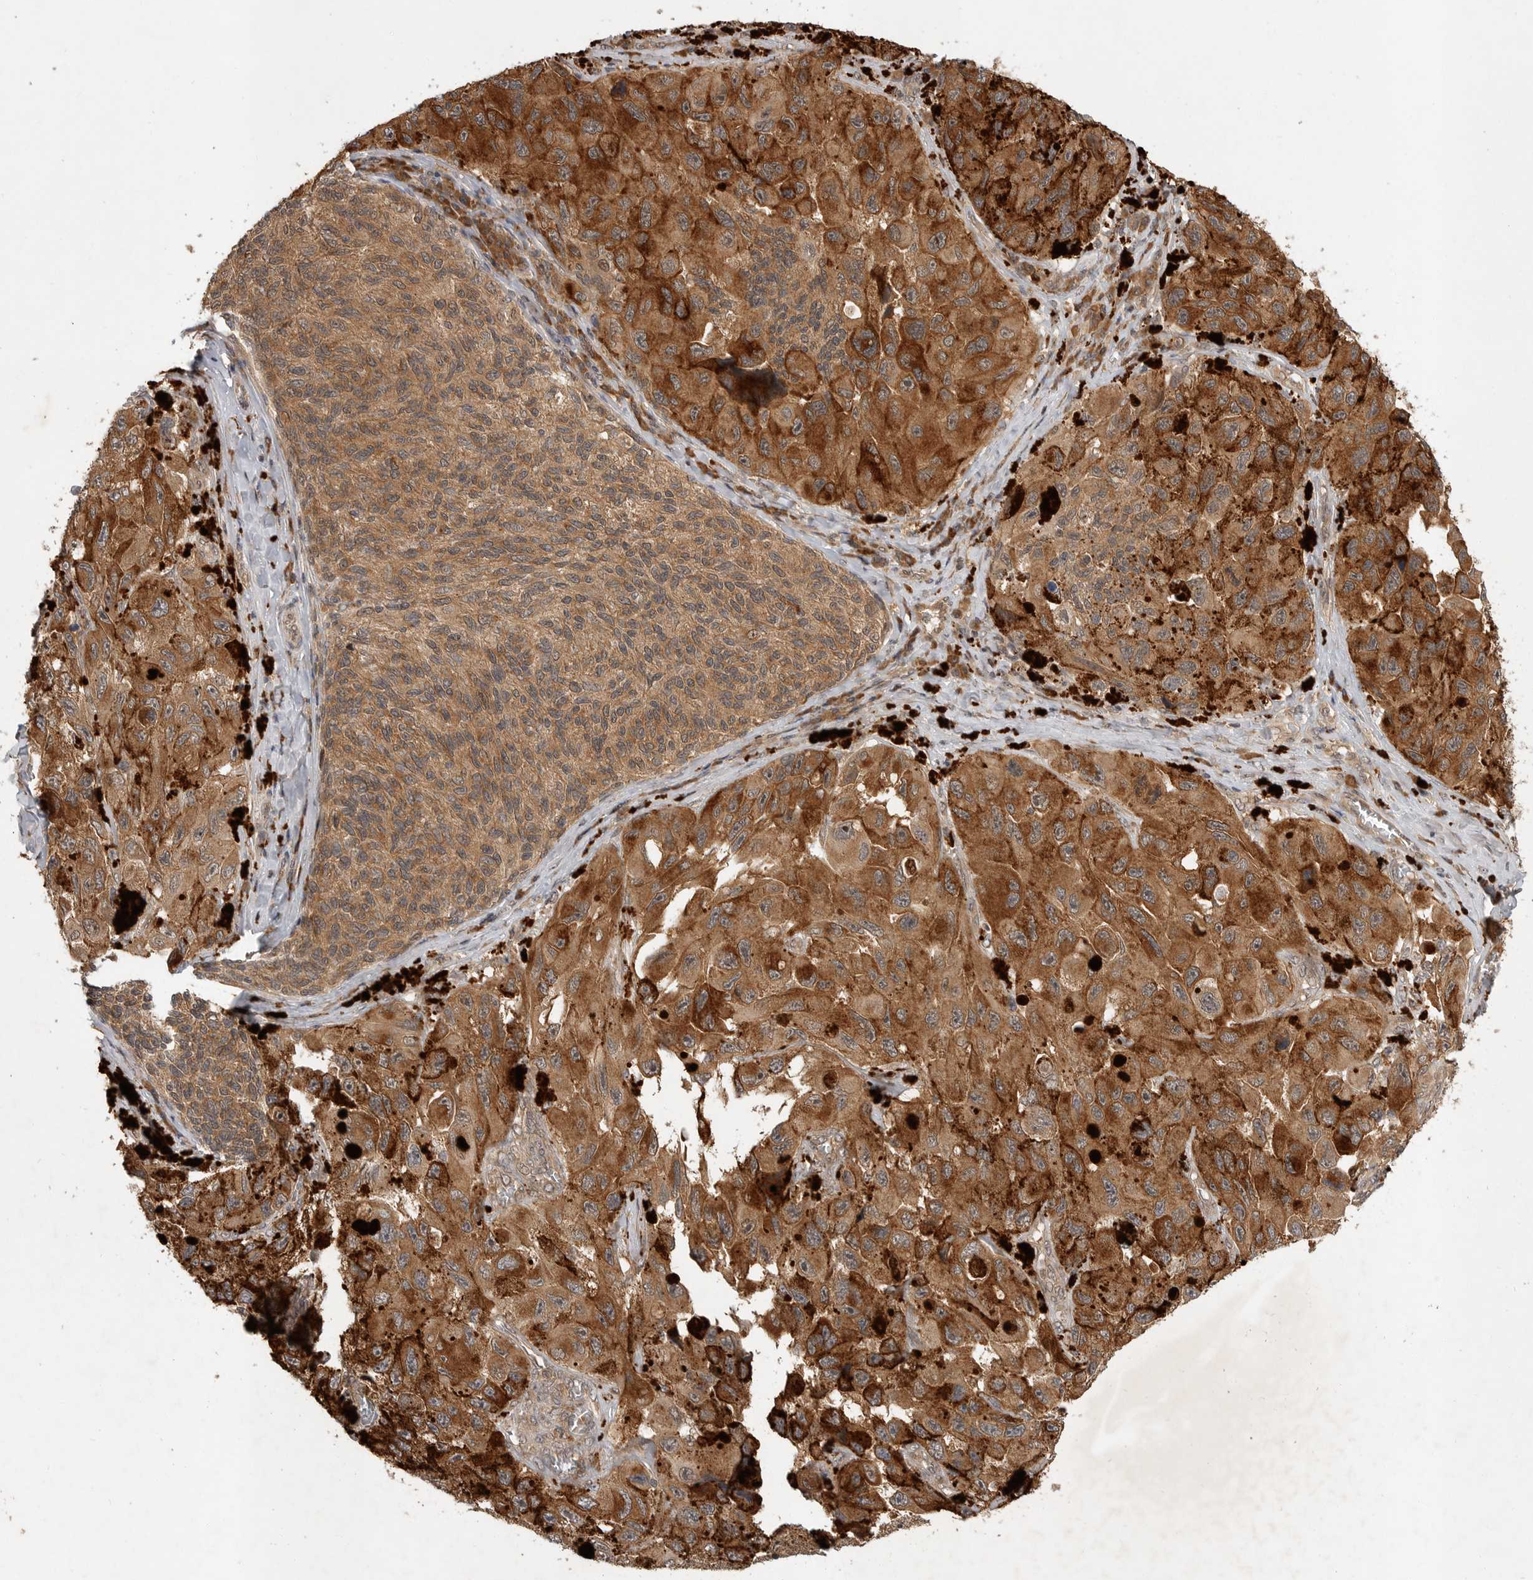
{"staining": {"intensity": "moderate", "quantity": ">75%", "location": "cytoplasmic/membranous"}, "tissue": "melanoma", "cell_type": "Tumor cells", "image_type": "cancer", "snomed": [{"axis": "morphology", "description": "Malignant melanoma, NOS"}, {"axis": "topography", "description": "Skin"}], "caption": "Protein positivity by immunohistochemistry (IHC) displays moderate cytoplasmic/membranous expression in about >75% of tumor cells in malignant melanoma. (IHC, brightfield microscopy, high magnification).", "gene": "OSBPL9", "patient": {"sex": "female", "age": 73}}